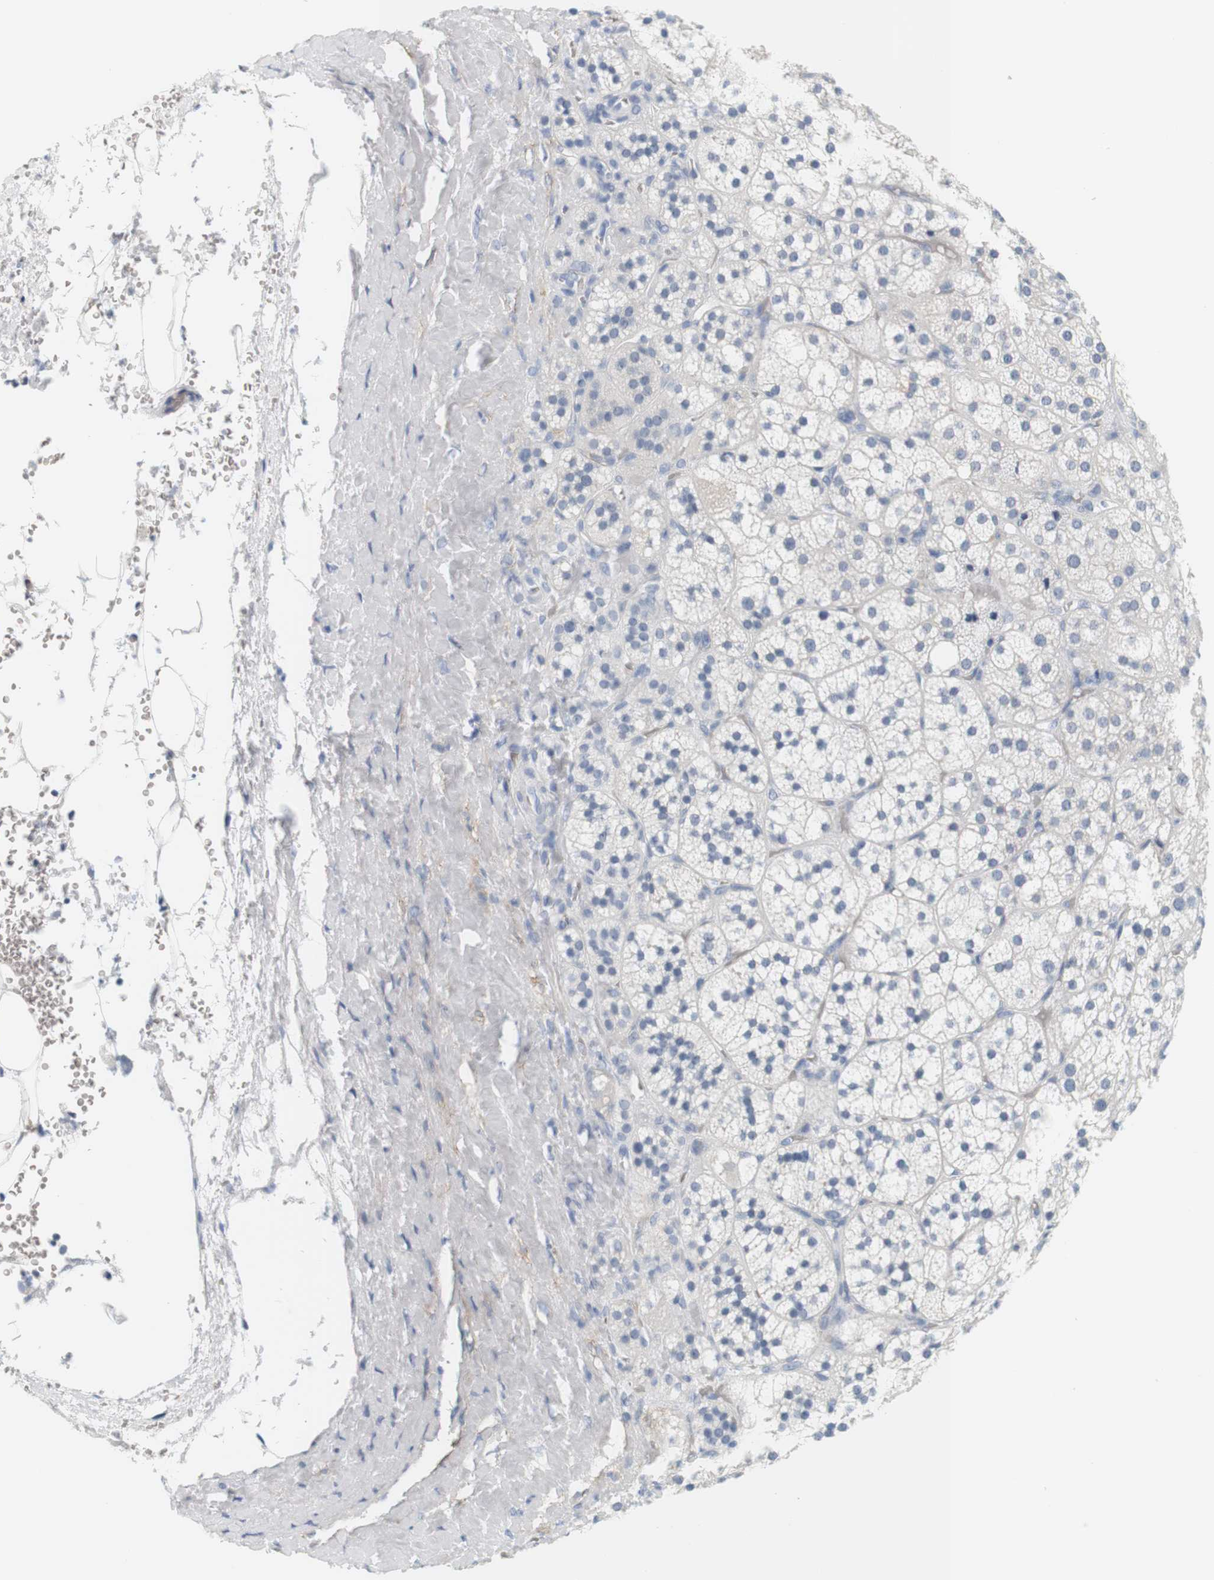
{"staining": {"intensity": "negative", "quantity": "none", "location": "none"}, "tissue": "adrenal gland", "cell_type": "Glandular cells", "image_type": "normal", "snomed": [{"axis": "morphology", "description": "Normal tissue, NOS"}, {"axis": "topography", "description": "Adrenal gland"}], "caption": "Immunohistochemical staining of normal human adrenal gland demonstrates no significant staining in glandular cells.", "gene": "OPRM1", "patient": {"sex": "female", "age": 71}}